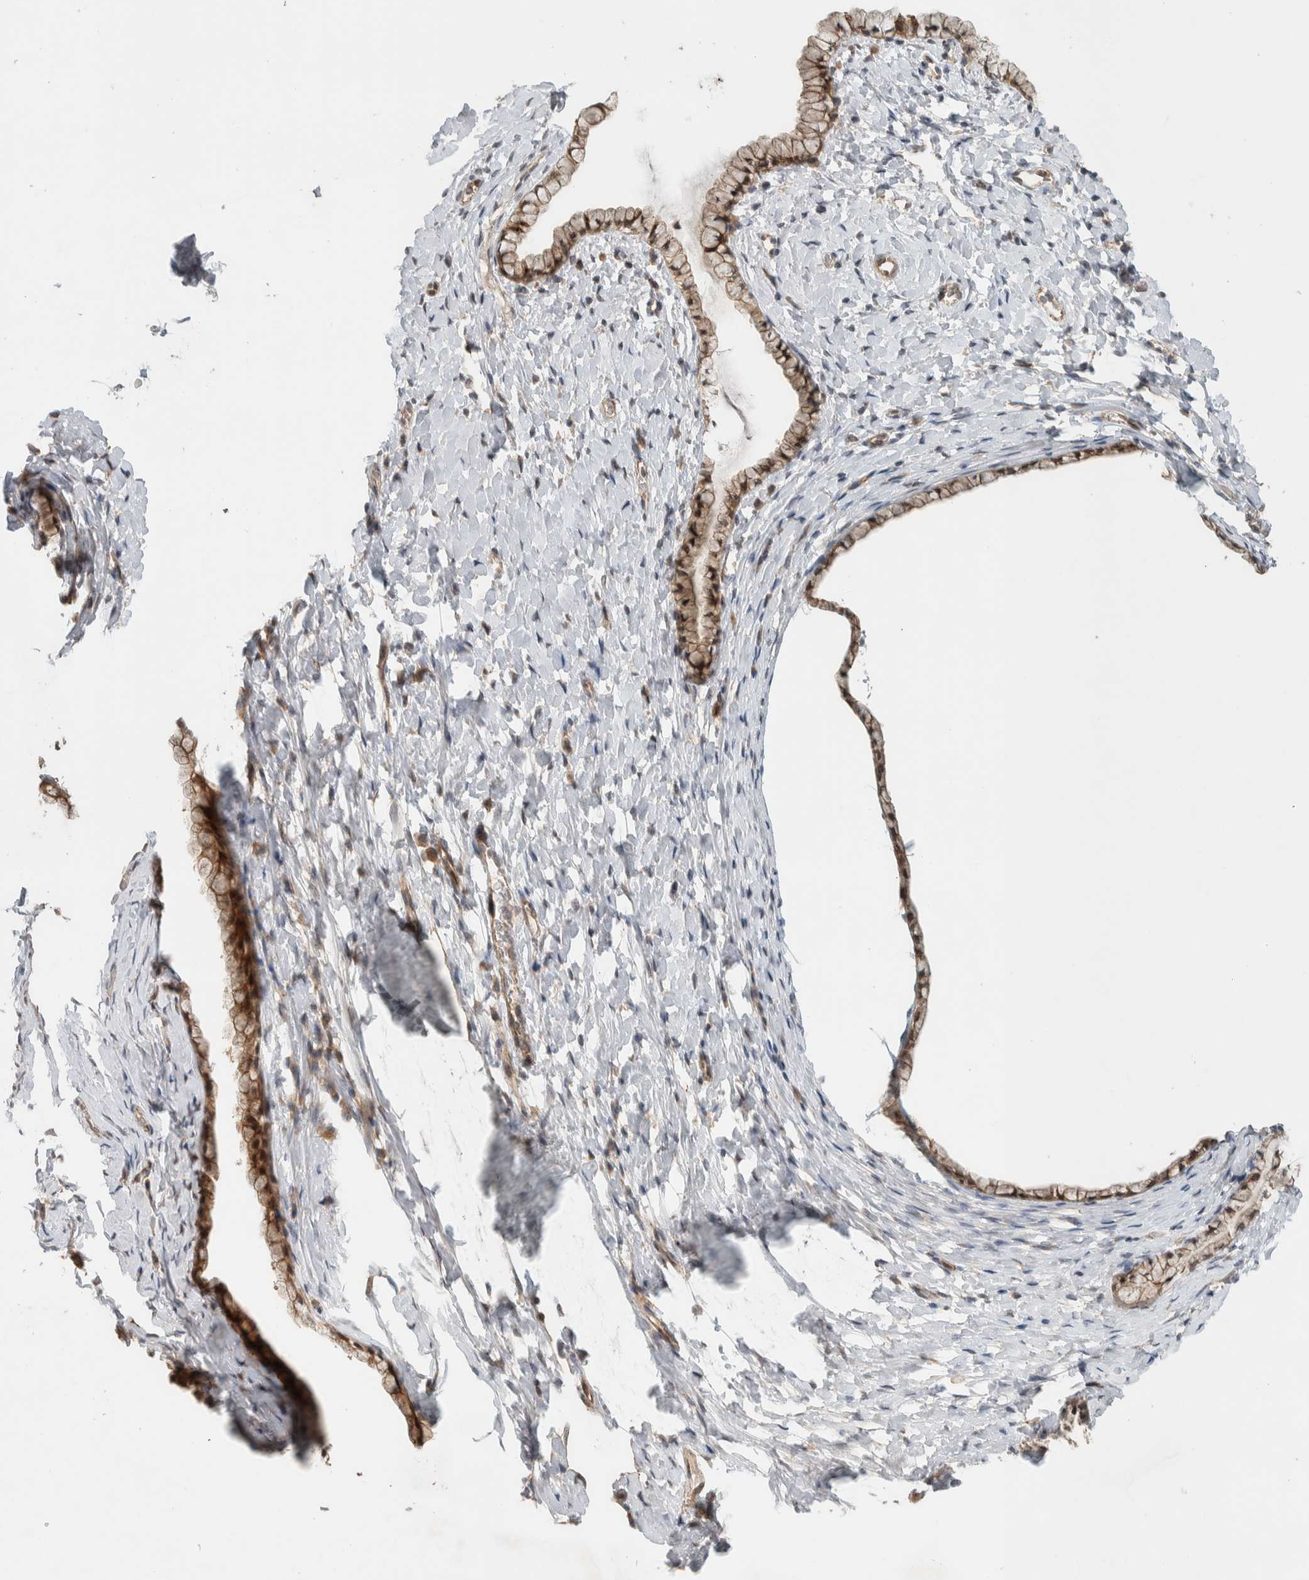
{"staining": {"intensity": "moderate", "quantity": ">75%", "location": "cytoplasmic/membranous,nuclear"}, "tissue": "cervix", "cell_type": "Glandular cells", "image_type": "normal", "snomed": [{"axis": "morphology", "description": "Normal tissue, NOS"}, {"axis": "topography", "description": "Cervix"}], "caption": "The micrograph reveals staining of normal cervix, revealing moderate cytoplasmic/membranous,nuclear protein expression (brown color) within glandular cells. (IHC, brightfield microscopy, high magnification).", "gene": "DEPTOR", "patient": {"sex": "female", "age": 72}}